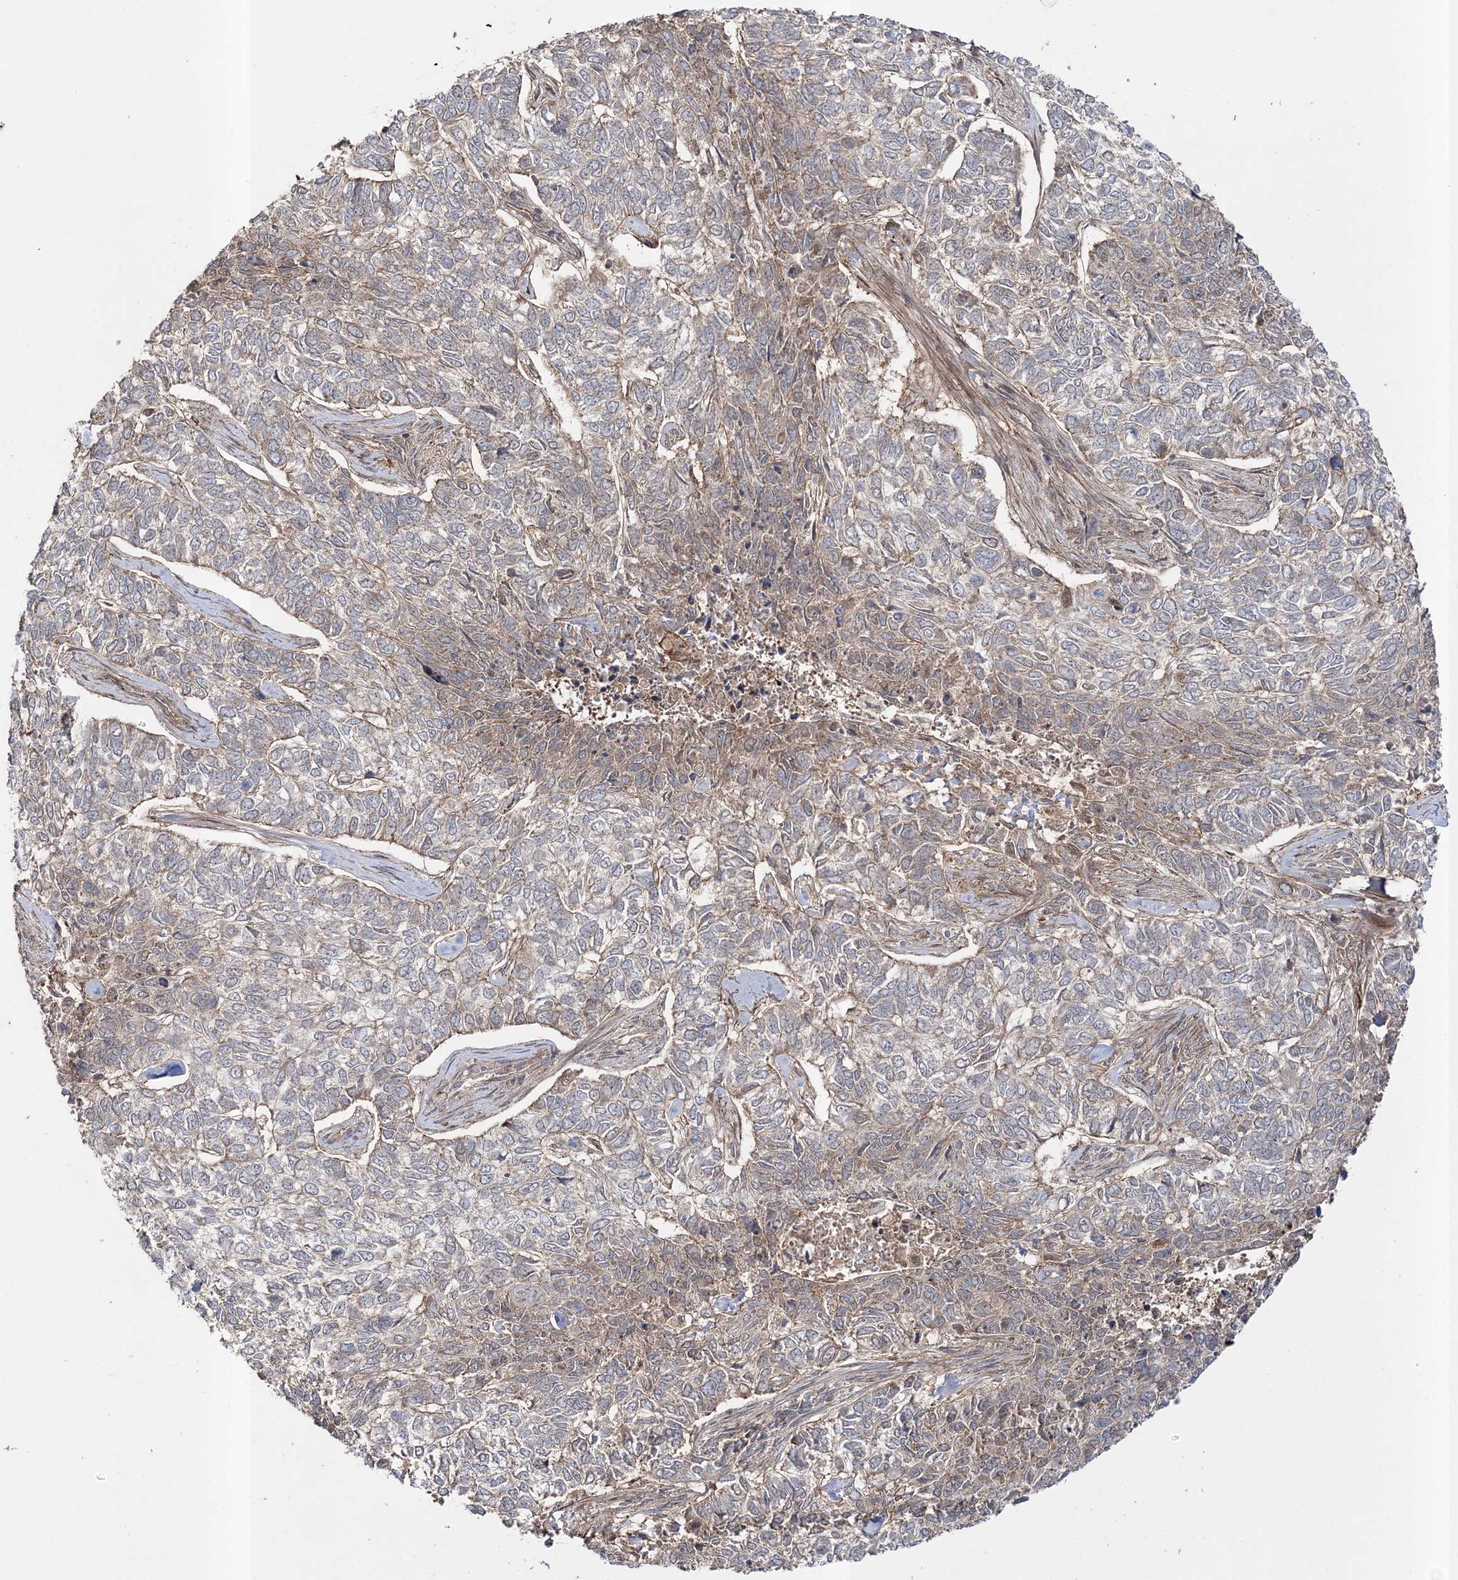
{"staining": {"intensity": "weak", "quantity": "25%-75%", "location": "cytoplasmic/membranous"}, "tissue": "skin cancer", "cell_type": "Tumor cells", "image_type": "cancer", "snomed": [{"axis": "morphology", "description": "Basal cell carcinoma"}, {"axis": "topography", "description": "Skin"}], "caption": "Skin cancer (basal cell carcinoma) stained with immunohistochemistry (IHC) demonstrates weak cytoplasmic/membranous positivity in approximately 25%-75% of tumor cells. (Brightfield microscopy of DAB IHC at high magnification).", "gene": "MOCS2", "patient": {"sex": "female", "age": 65}}